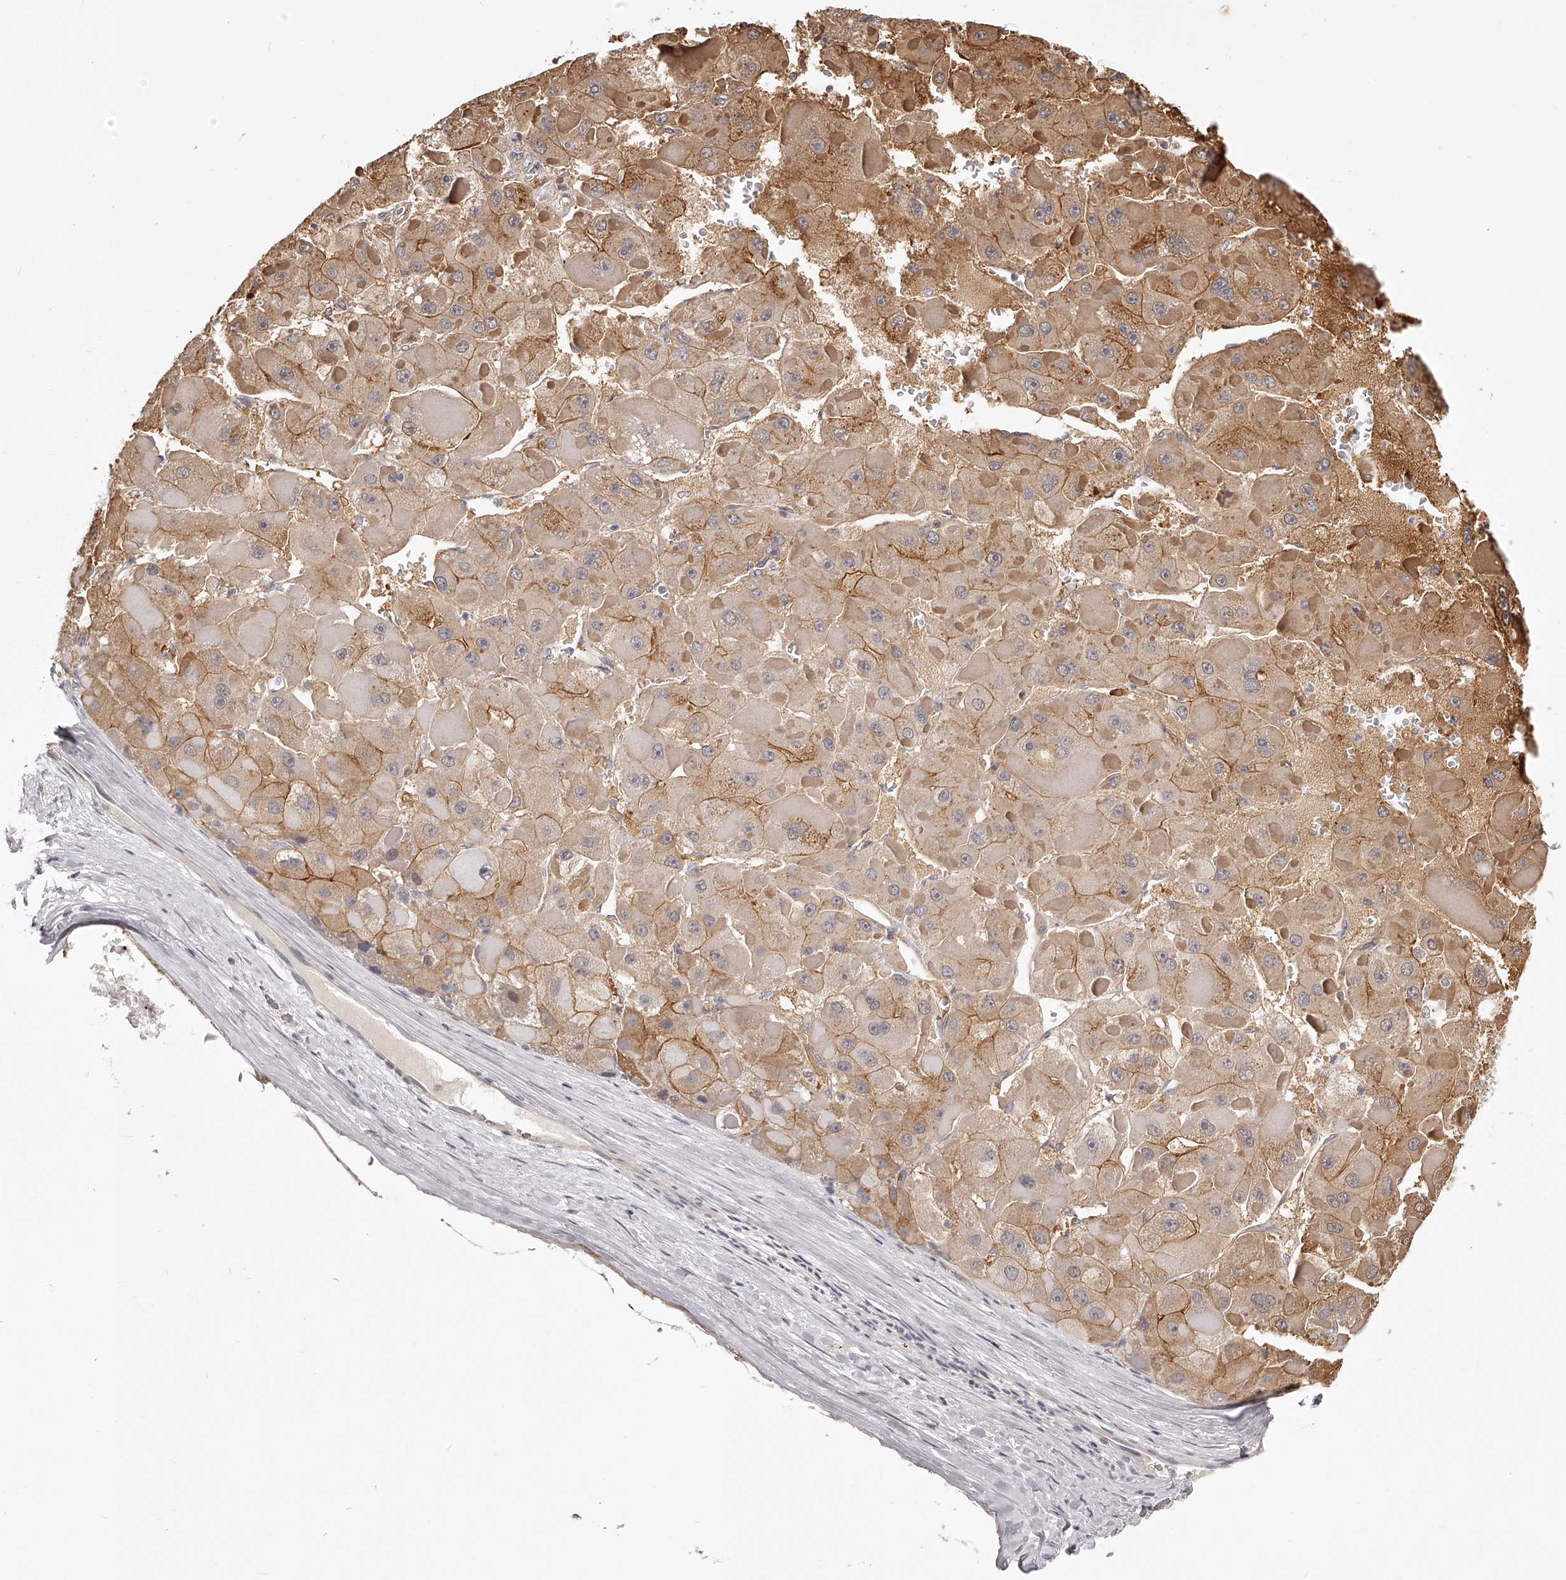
{"staining": {"intensity": "moderate", "quantity": ">75%", "location": "cytoplasmic/membranous"}, "tissue": "liver cancer", "cell_type": "Tumor cells", "image_type": "cancer", "snomed": [{"axis": "morphology", "description": "Carcinoma, Hepatocellular, NOS"}, {"axis": "topography", "description": "Liver"}], "caption": "A high-resolution image shows IHC staining of liver hepatocellular carcinoma, which exhibits moderate cytoplasmic/membranous expression in about >75% of tumor cells.", "gene": "ZNF582", "patient": {"sex": "female", "age": 73}}